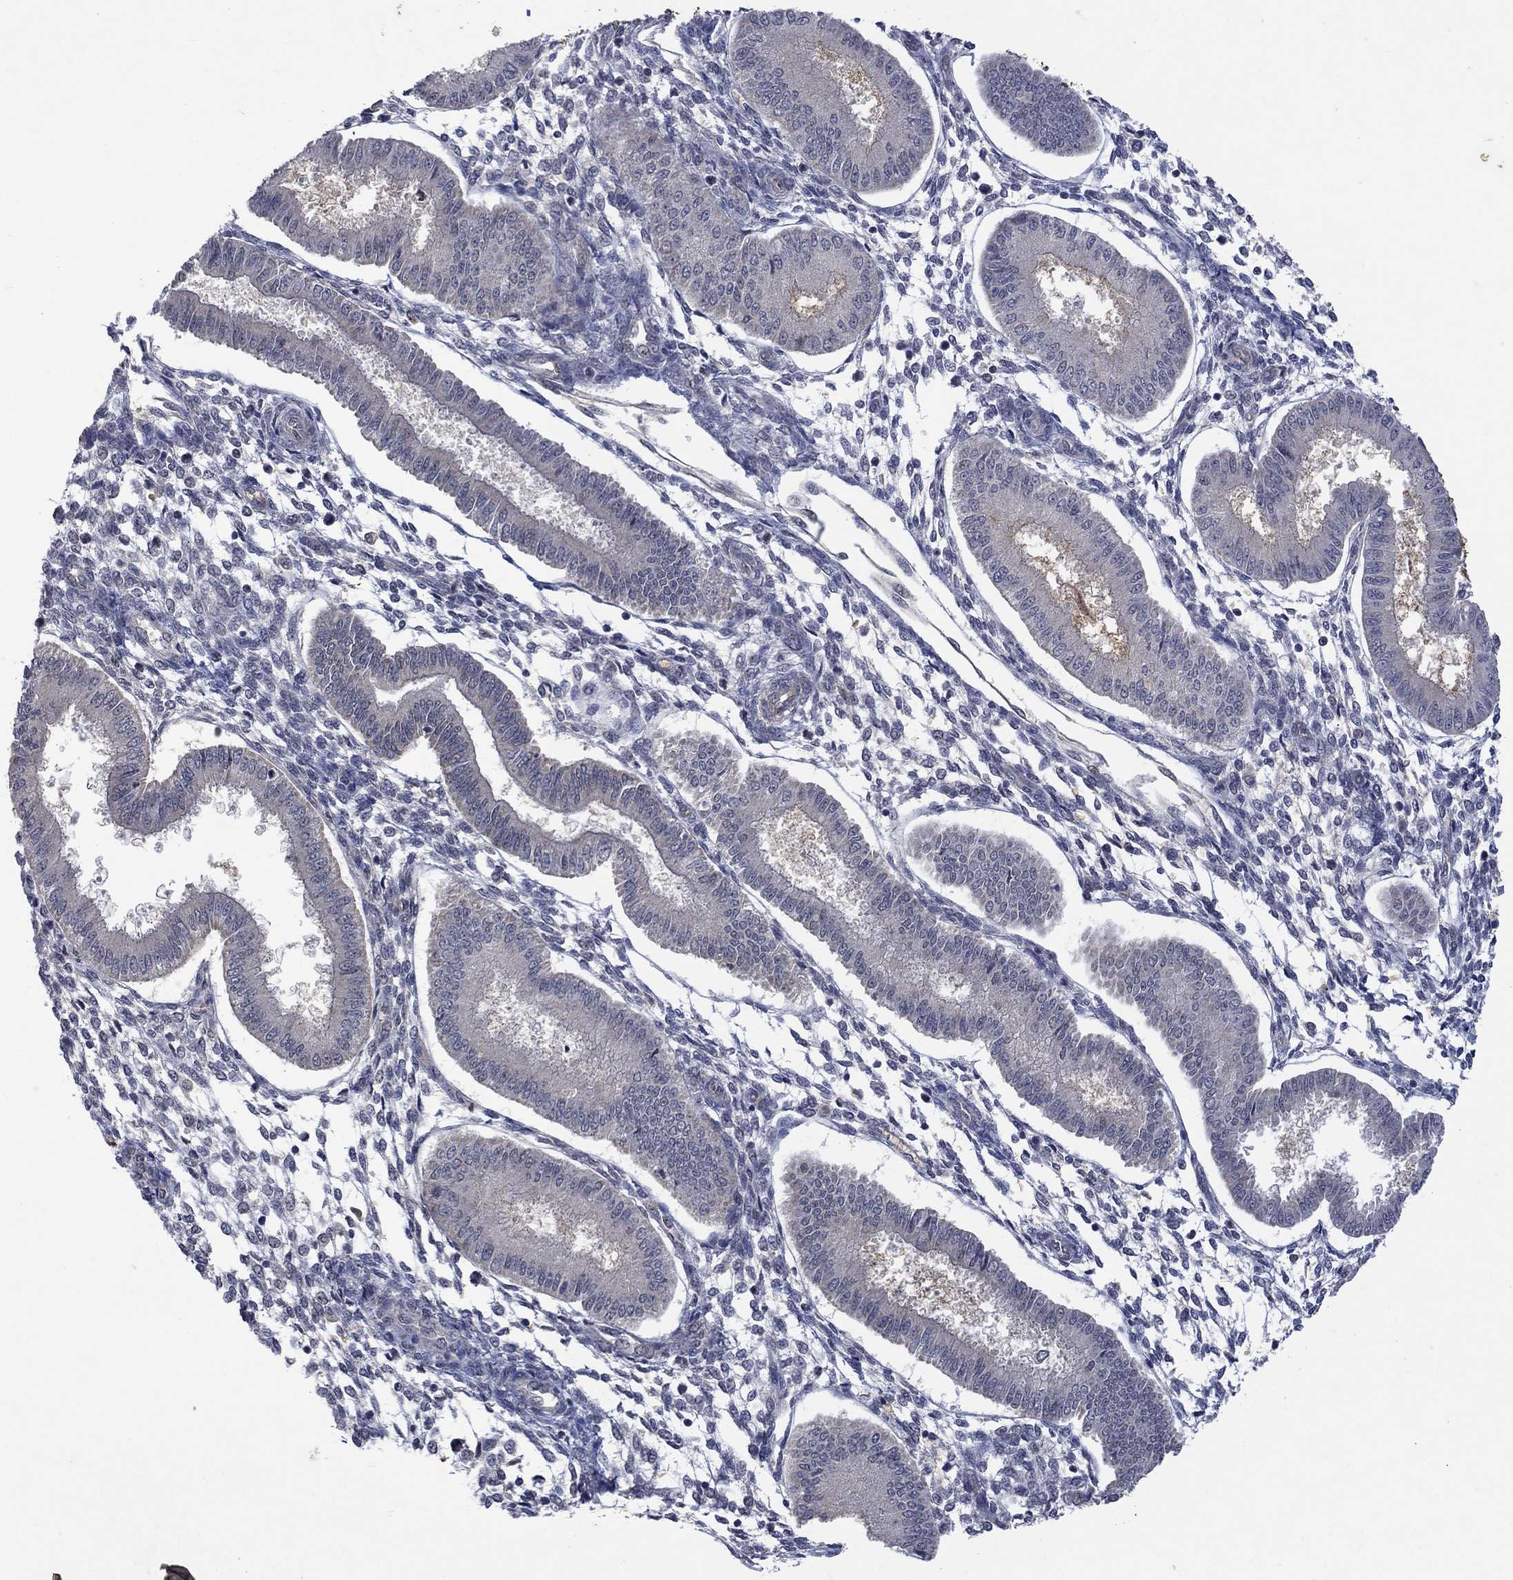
{"staining": {"intensity": "negative", "quantity": "none", "location": "none"}, "tissue": "endometrium", "cell_type": "Cells in endometrial stroma", "image_type": "normal", "snomed": [{"axis": "morphology", "description": "Normal tissue, NOS"}, {"axis": "topography", "description": "Endometrium"}], "caption": "An immunohistochemistry image of normal endometrium is shown. There is no staining in cells in endometrial stroma of endometrium.", "gene": "GRIN2D", "patient": {"sex": "female", "age": 43}}